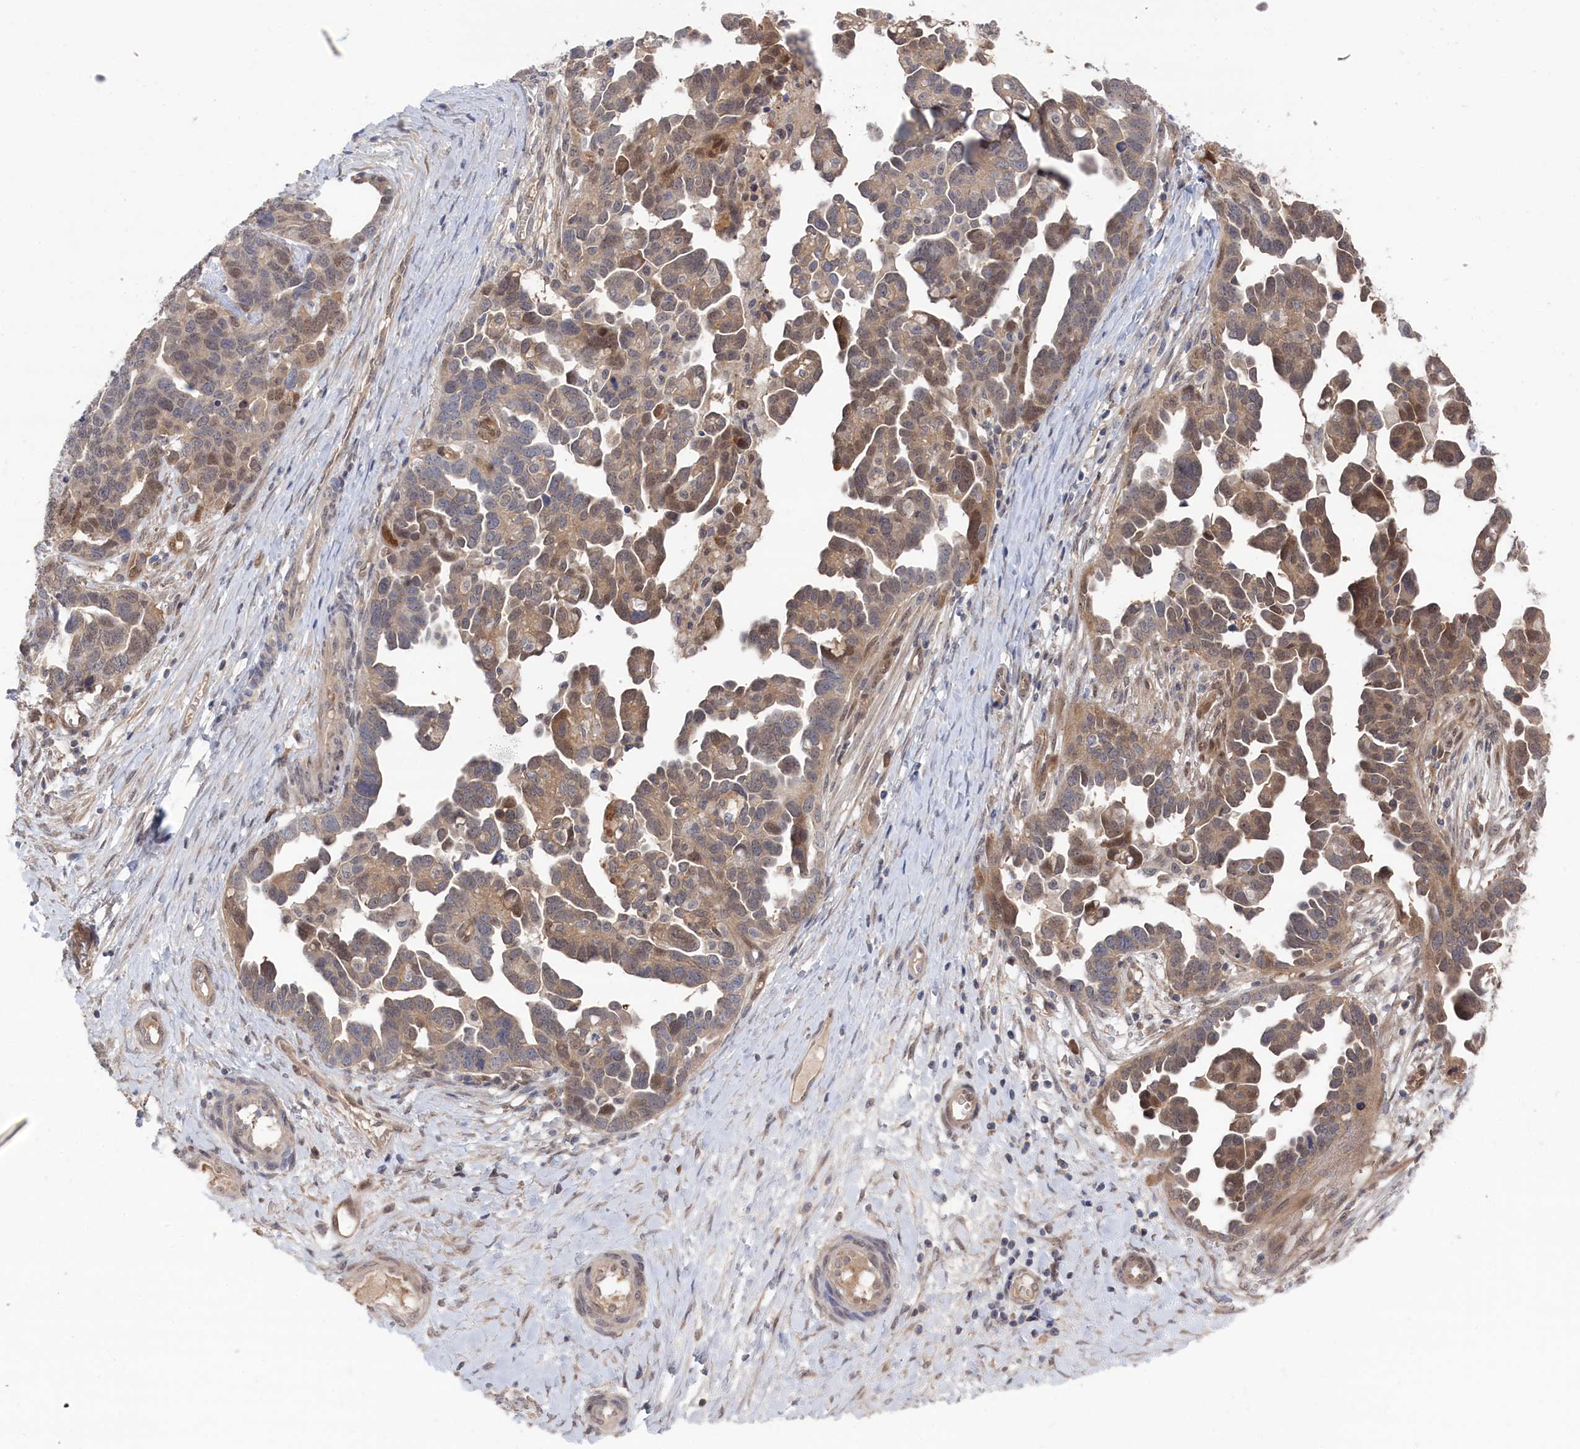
{"staining": {"intensity": "moderate", "quantity": "25%-75%", "location": "cytoplasmic/membranous,nuclear"}, "tissue": "ovarian cancer", "cell_type": "Tumor cells", "image_type": "cancer", "snomed": [{"axis": "morphology", "description": "Cystadenocarcinoma, serous, NOS"}, {"axis": "topography", "description": "Ovary"}], "caption": "About 25%-75% of tumor cells in ovarian serous cystadenocarcinoma demonstrate moderate cytoplasmic/membranous and nuclear protein staining as visualized by brown immunohistochemical staining.", "gene": "IRGQ", "patient": {"sex": "female", "age": 54}}